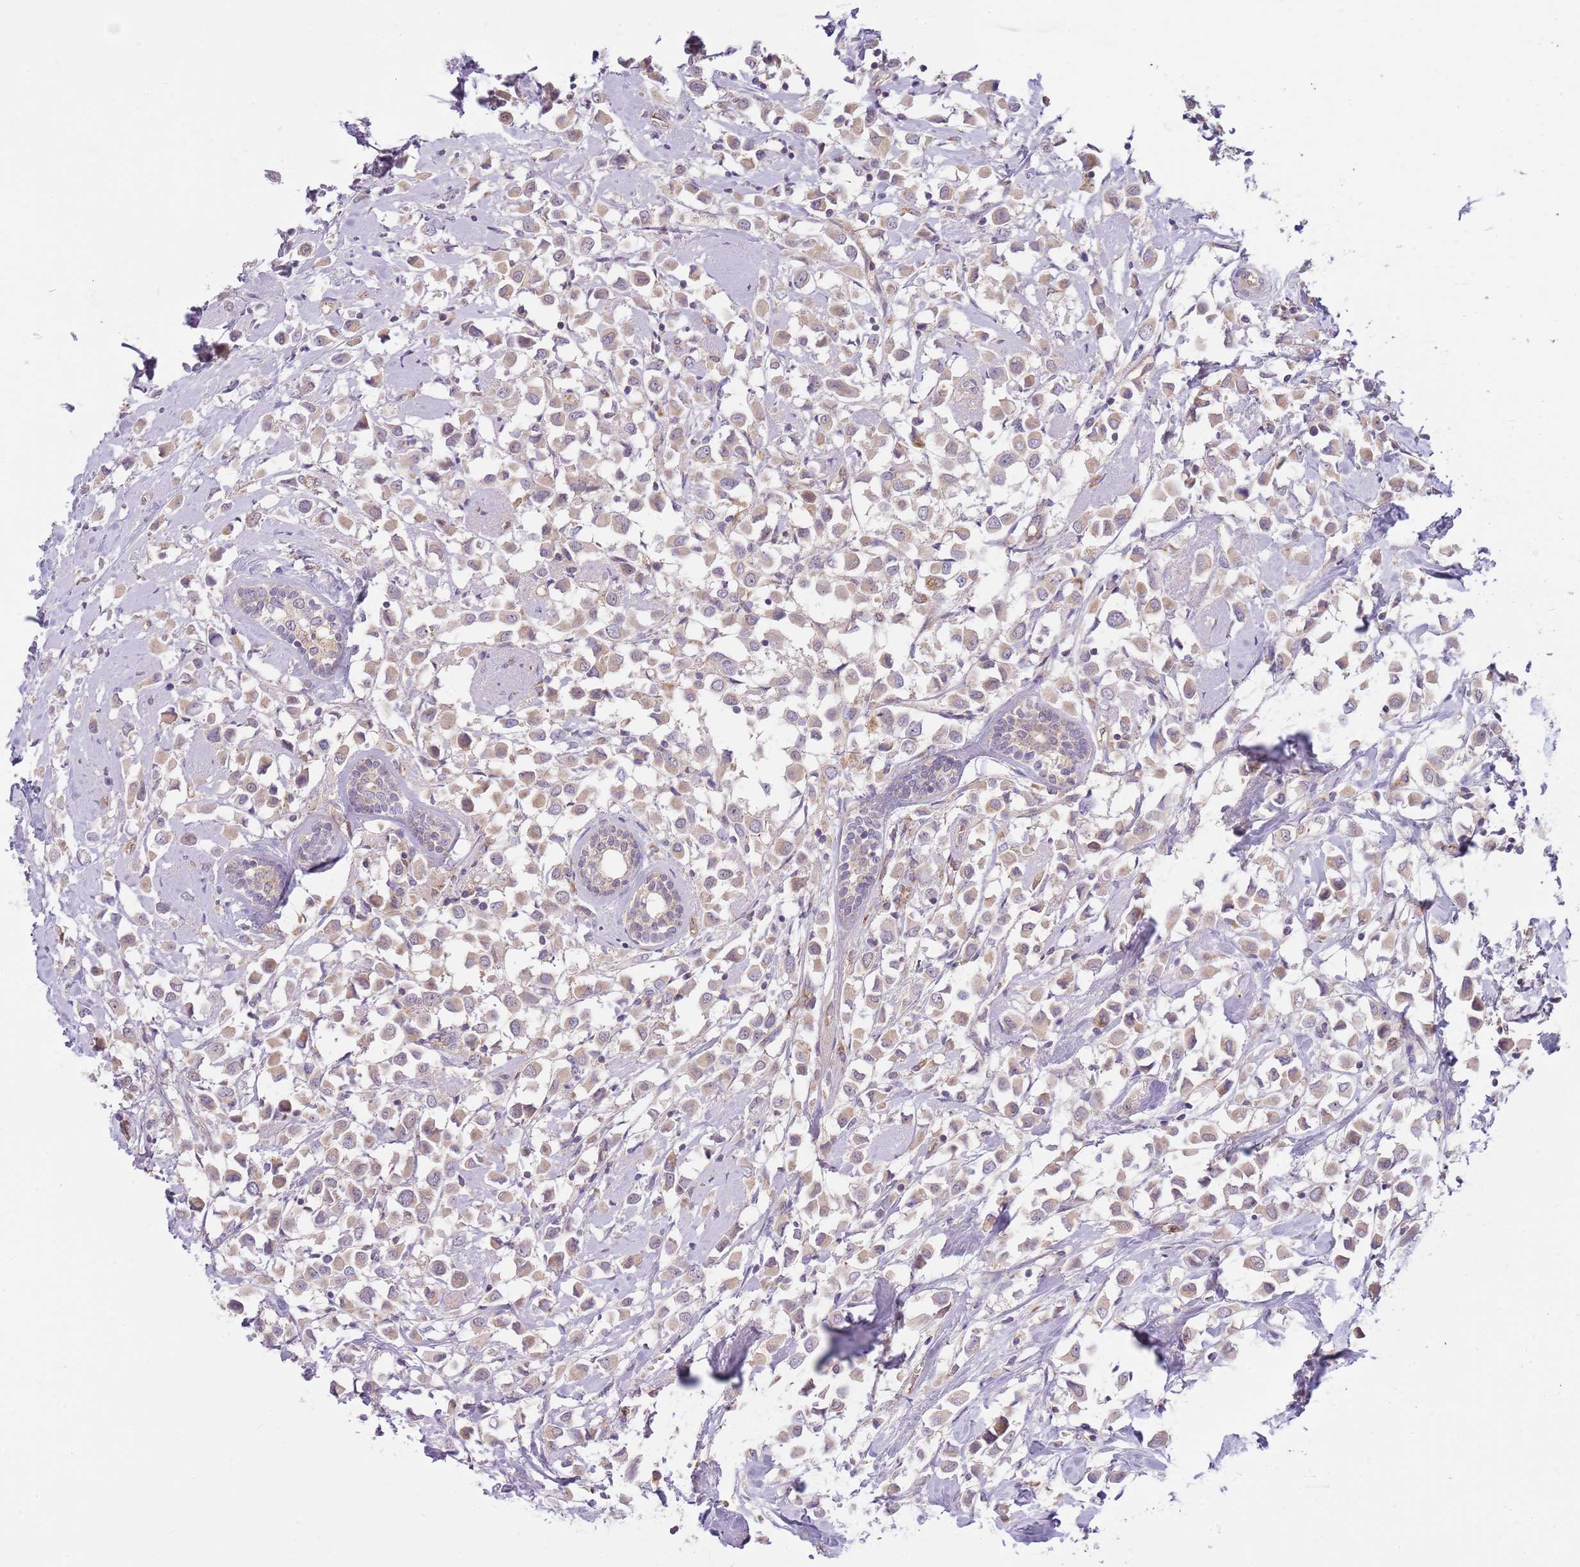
{"staining": {"intensity": "weak", "quantity": ">75%", "location": "cytoplasmic/membranous"}, "tissue": "breast cancer", "cell_type": "Tumor cells", "image_type": "cancer", "snomed": [{"axis": "morphology", "description": "Duct carcinoma"}, {"axis": "topography", "description": "Breast"}], "caption": "Breast cancer (invasive ductal carcinoma) was stained to show a protein in brown. There is low levels of weak cytoplasmic/membranous expression in approximately >75% of tumor cells.", "gene": "SKOR2", "patient": {"sex": "female", "age": 61}}